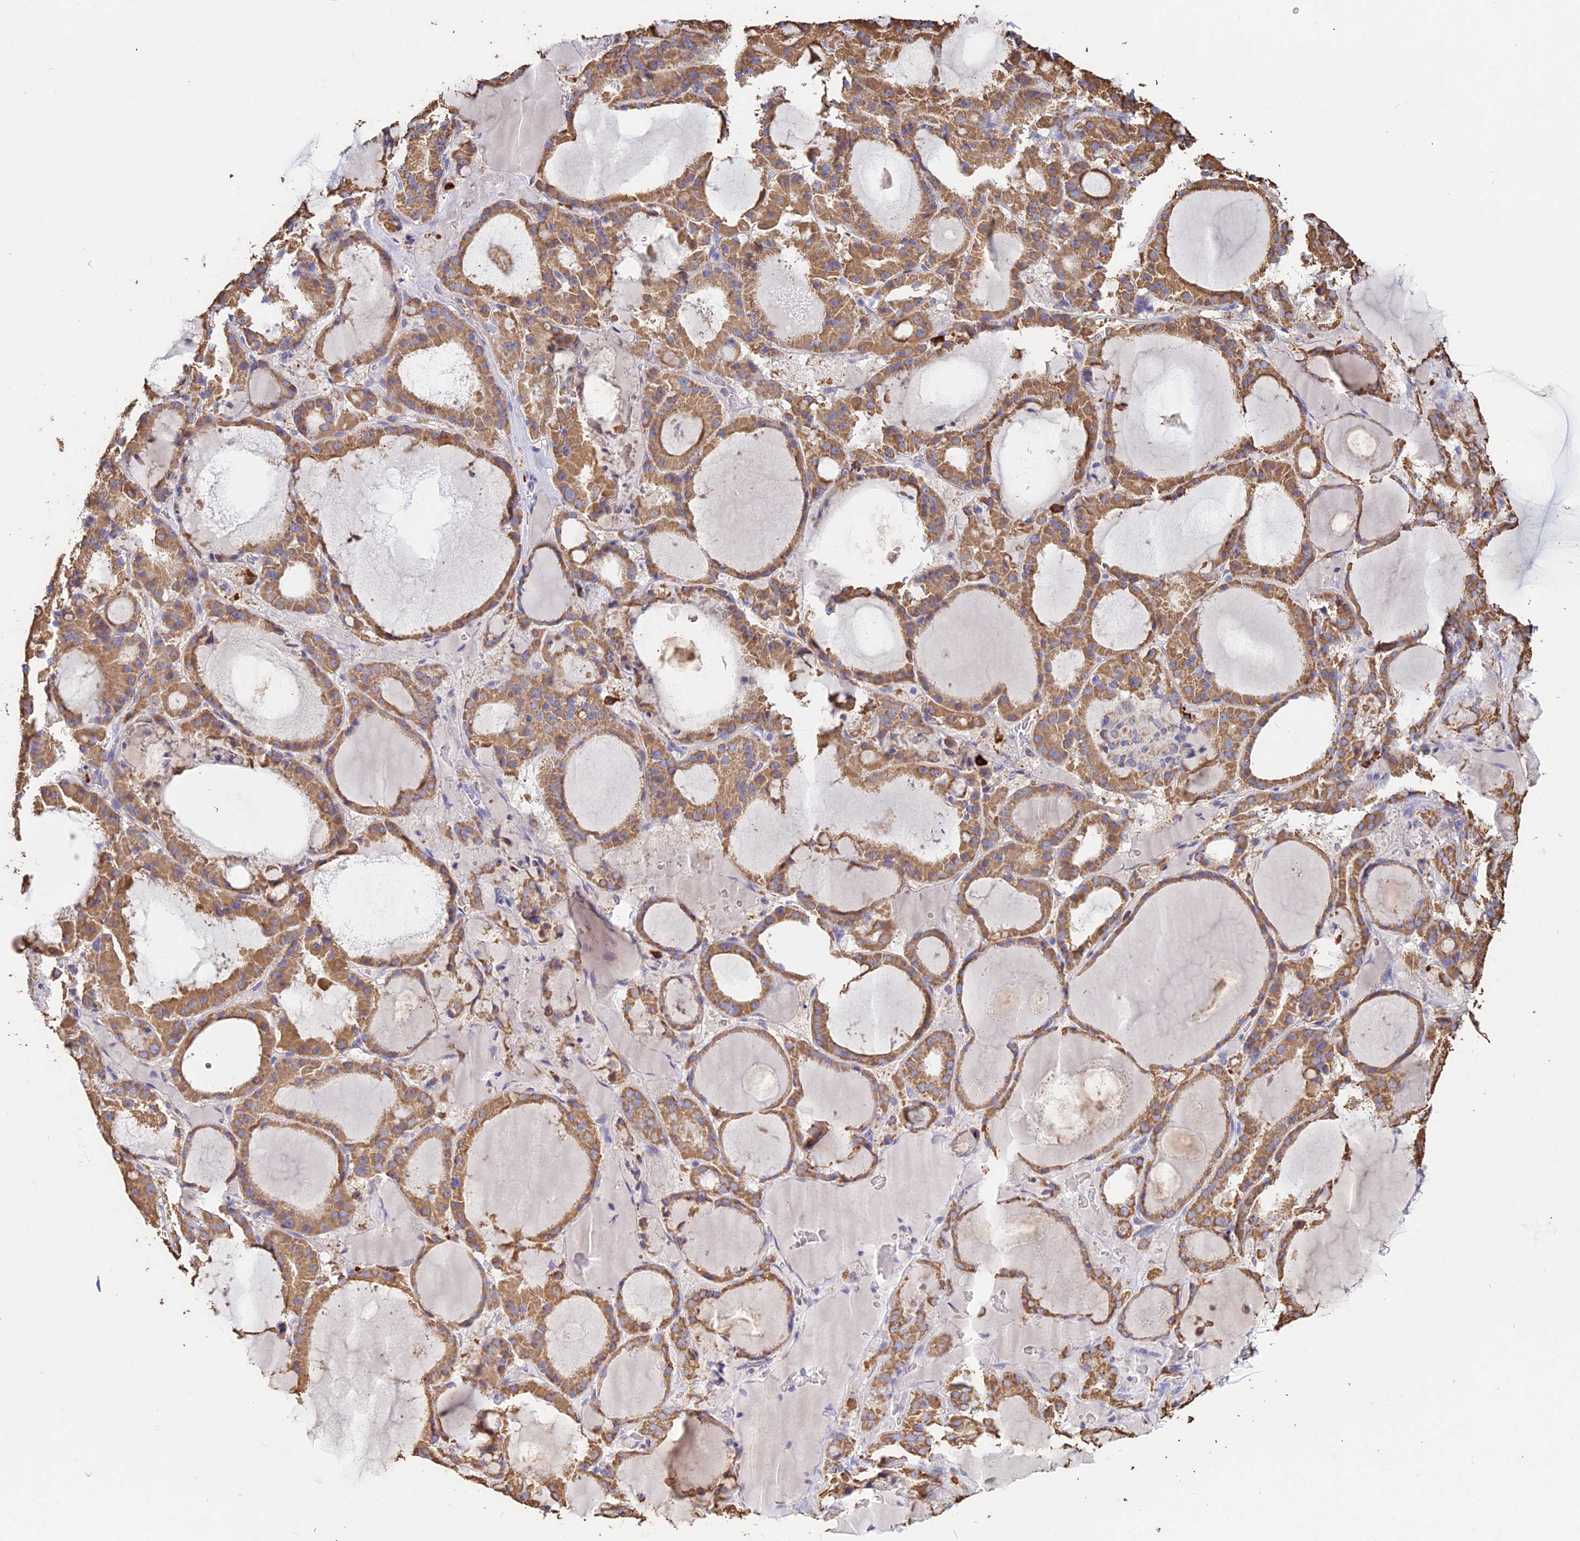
{"staining": {"intensity": "moderate", "quantity": ">75%", "location": "cytoplasmic/membranous"}, "tissue": "thyroid gland", "cell_type": "Glandular cells", "image_type": "normal", "snomed": [{"axis": "morphology", "description": "Normal tissue, NOS"}, {"axis": "morphology", "description": "Carcinoma, NOS"}, {"axis": "topography", "description": "Thyroid gland"}], "caption": "This image displays benign thyroid gland stained with immunohistochemistry to label a protein in brown. The cytoplasmic/membranous of glandular cells show moderate positivity for the protein. Nuclei are counter-stained blue.", "gene": "OR2W3", "patient": {"sex": "female", "age": 86}}